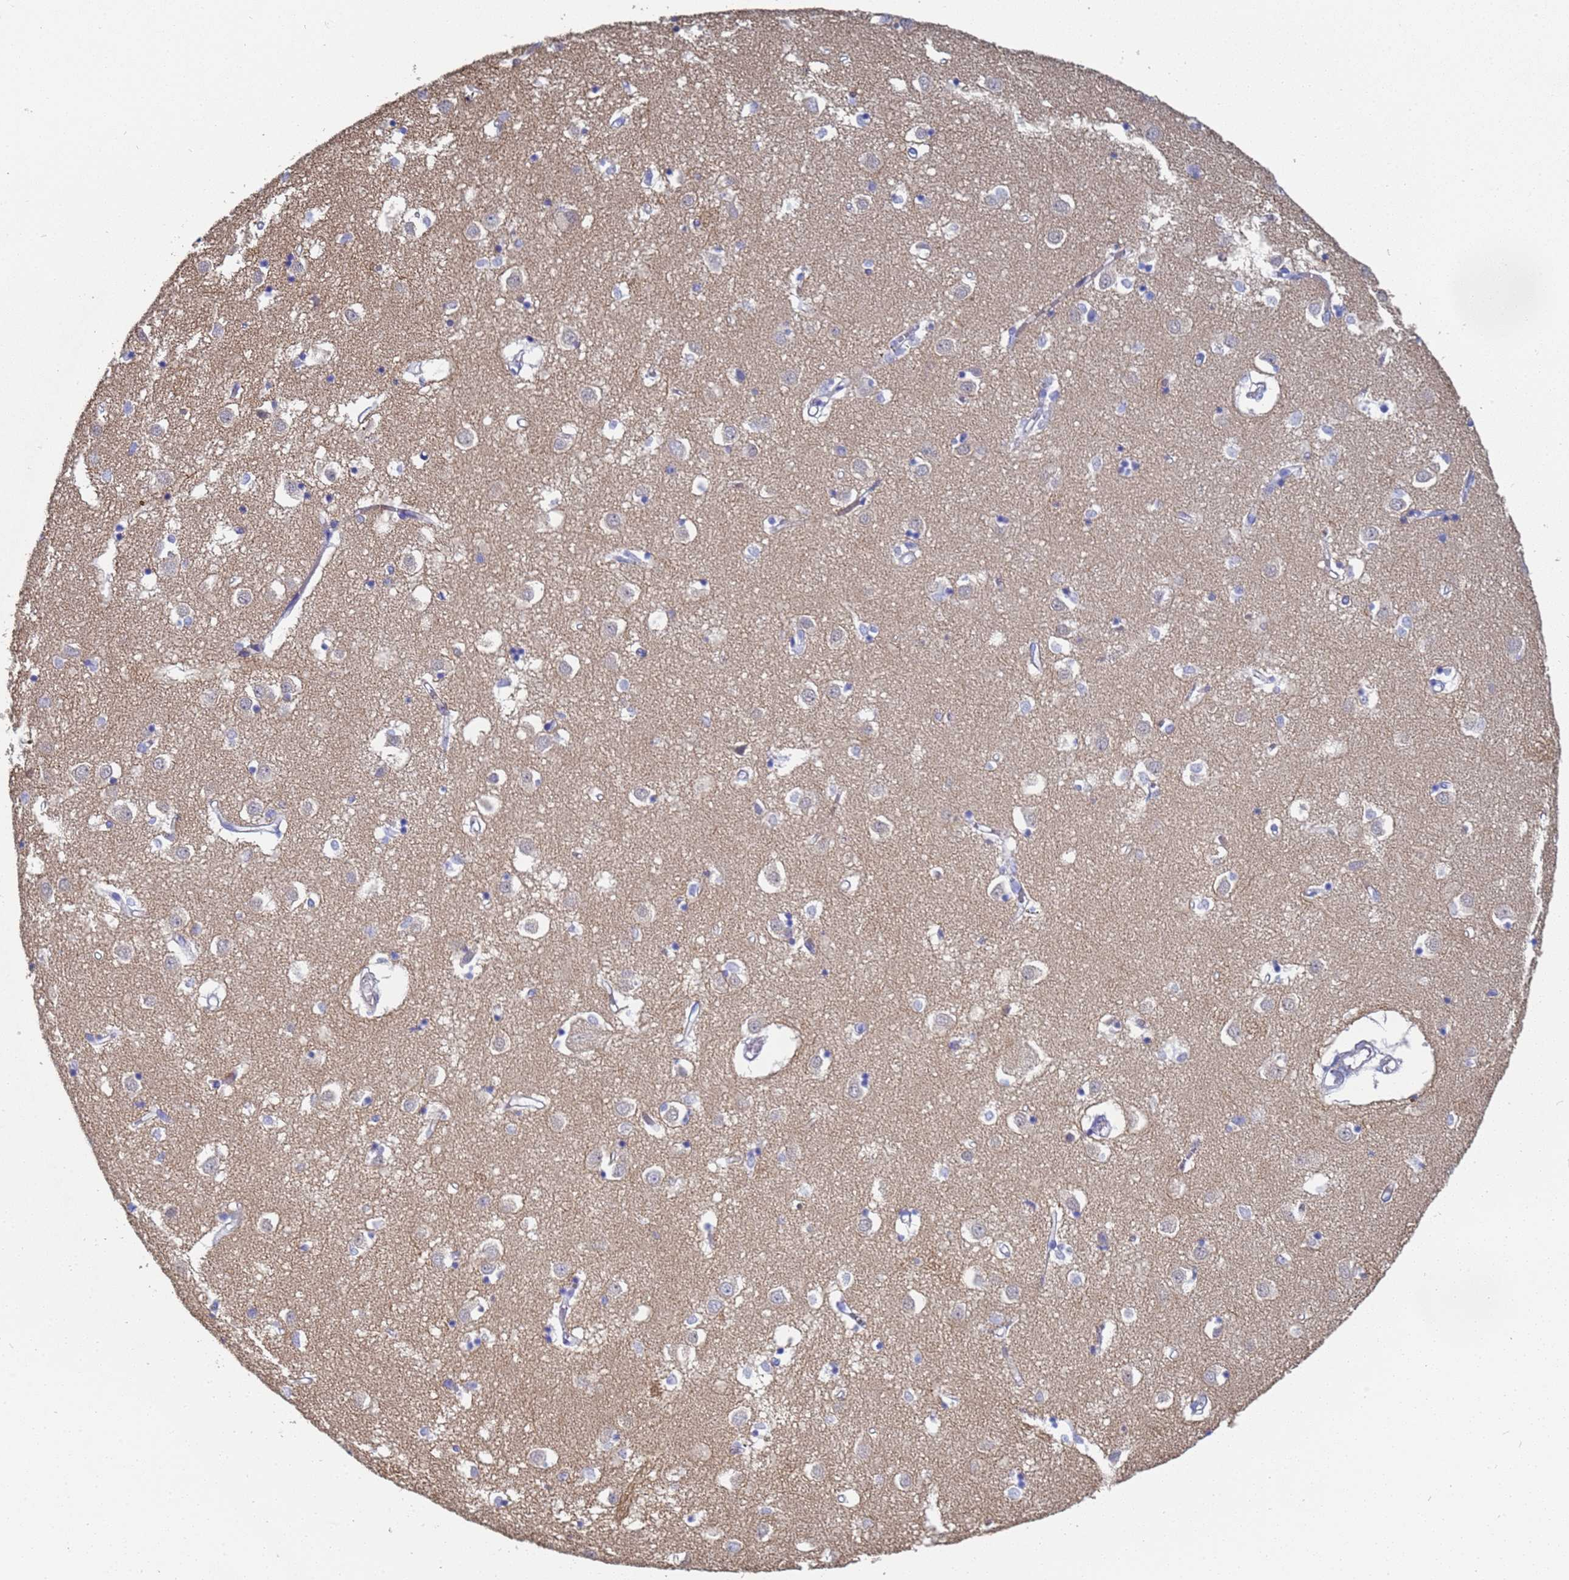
{"staining": {"intensity": "negative", "quantity": "none", "location": "none"}, "tissue": "caudate", "cell_type": "Glial cells", "image_type": "normal", "snomed": [{"axis": "morphology", "description": "Normal tissue, NOS"}, {"axis": "topography", "description": "Lateral ventricle wall"}], "caption": "High power microscopy micrograph of an immunohistochemistry (IHC) photomicrograph of normal caudate, revealing no significant positivity in glial cells. (Immunohistochemistry (ihc), brightfield microscopy, high magnification).", "gene": "ENSG00000198211", "patient": {"sex": "male", "age": 70}}